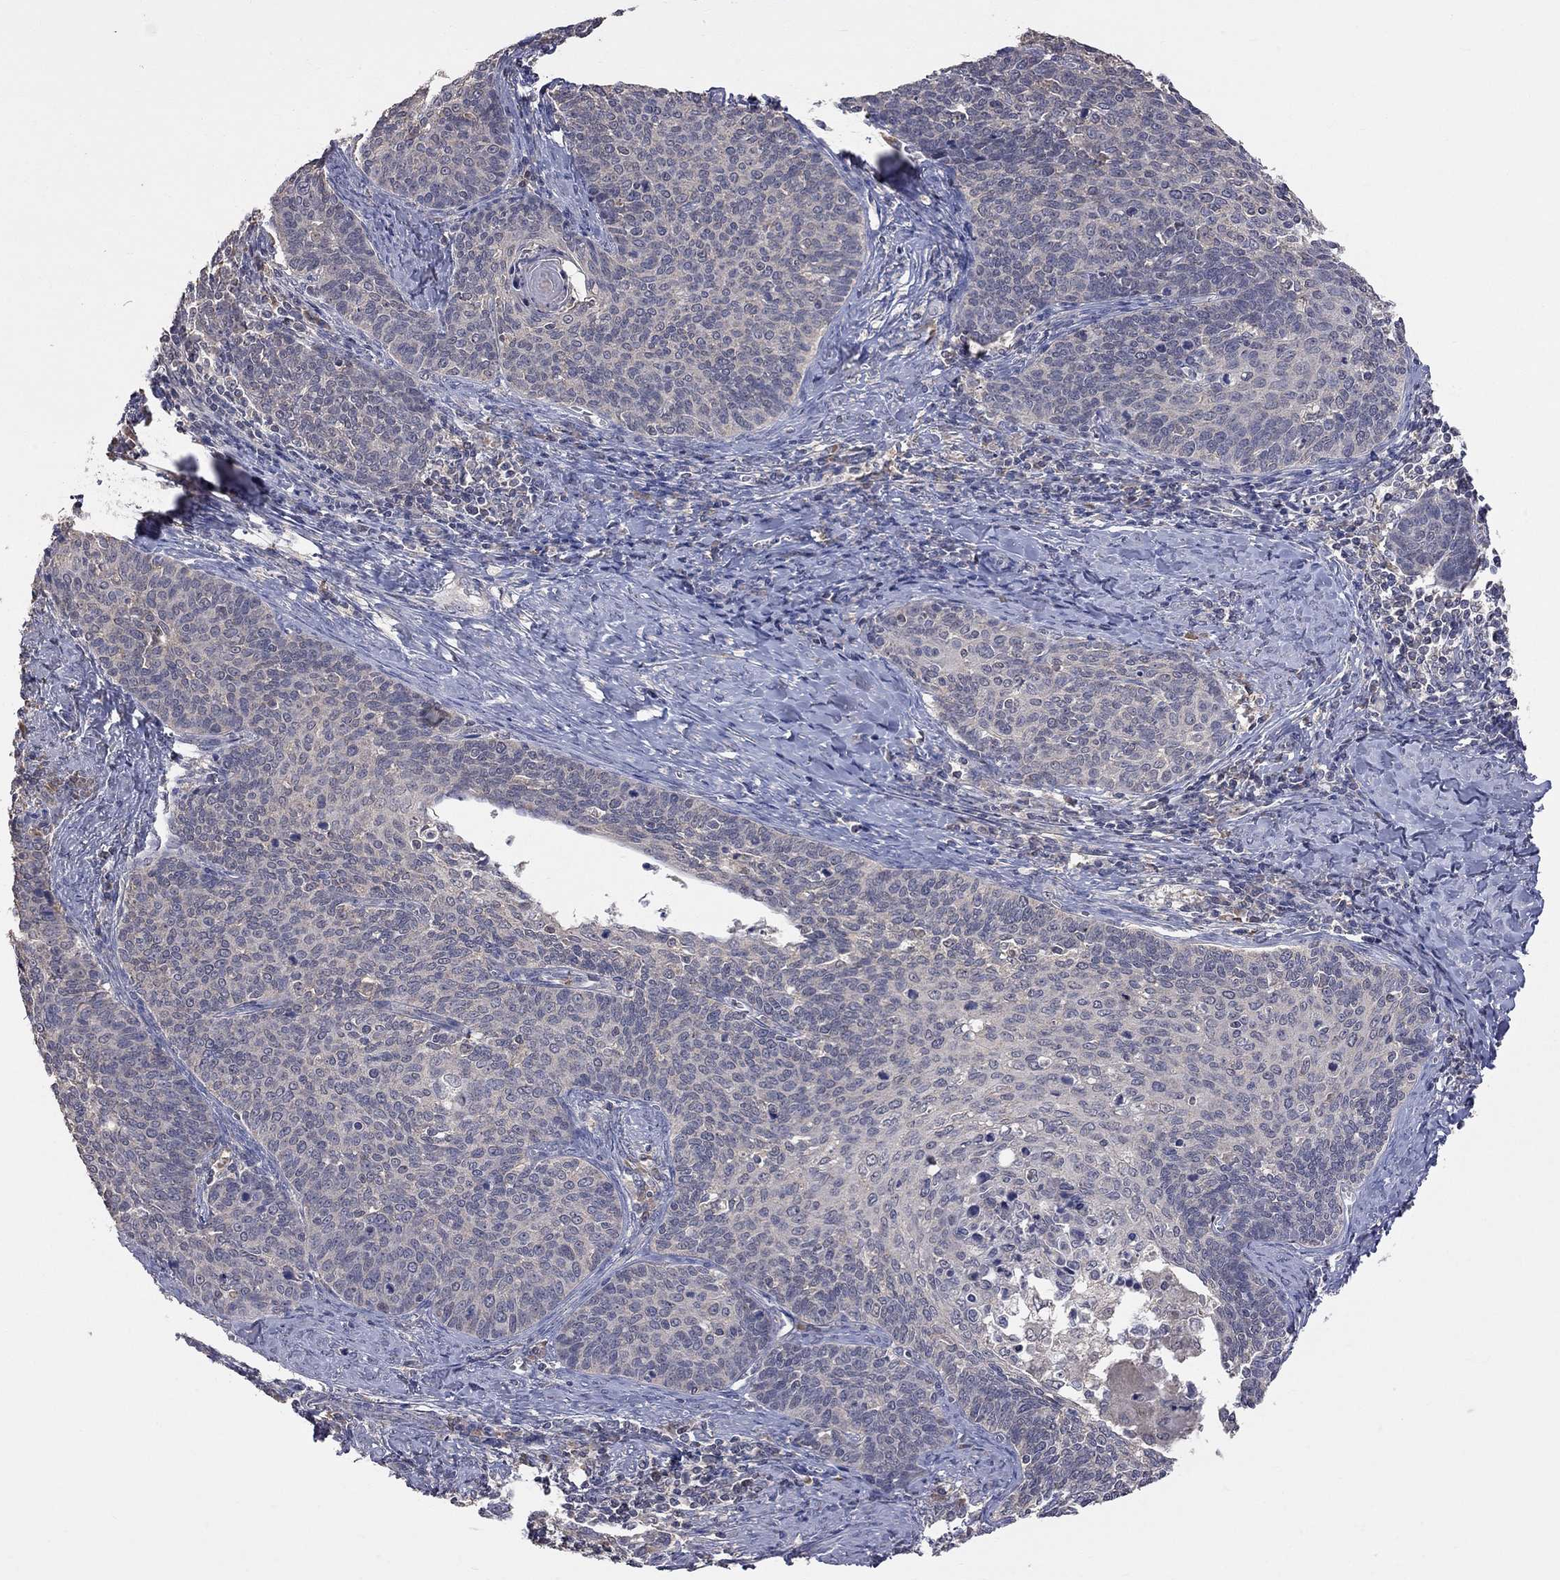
{"staining": {"intensity": "negative", "quantity": "none", "location": "none"}, "tissue": "cervical cancer", "cell_type": "Tumor cells", "image_type": "cancer", "snomed": [{"axis": "morphology", "description": "Normal tissue, NOS"}, {"axis": "morphology", "description": "Squamous cell carcinoma, NOS"}, {"axis": "topography", "description": "Cervix"}], "caption": "This is an immunohistochemistry micrograph of cervical squamous cell carcinoma. There is no positivity in tumor cells.", "gene": "HTR6", "patient": {"sex": "female", "age": 39}}